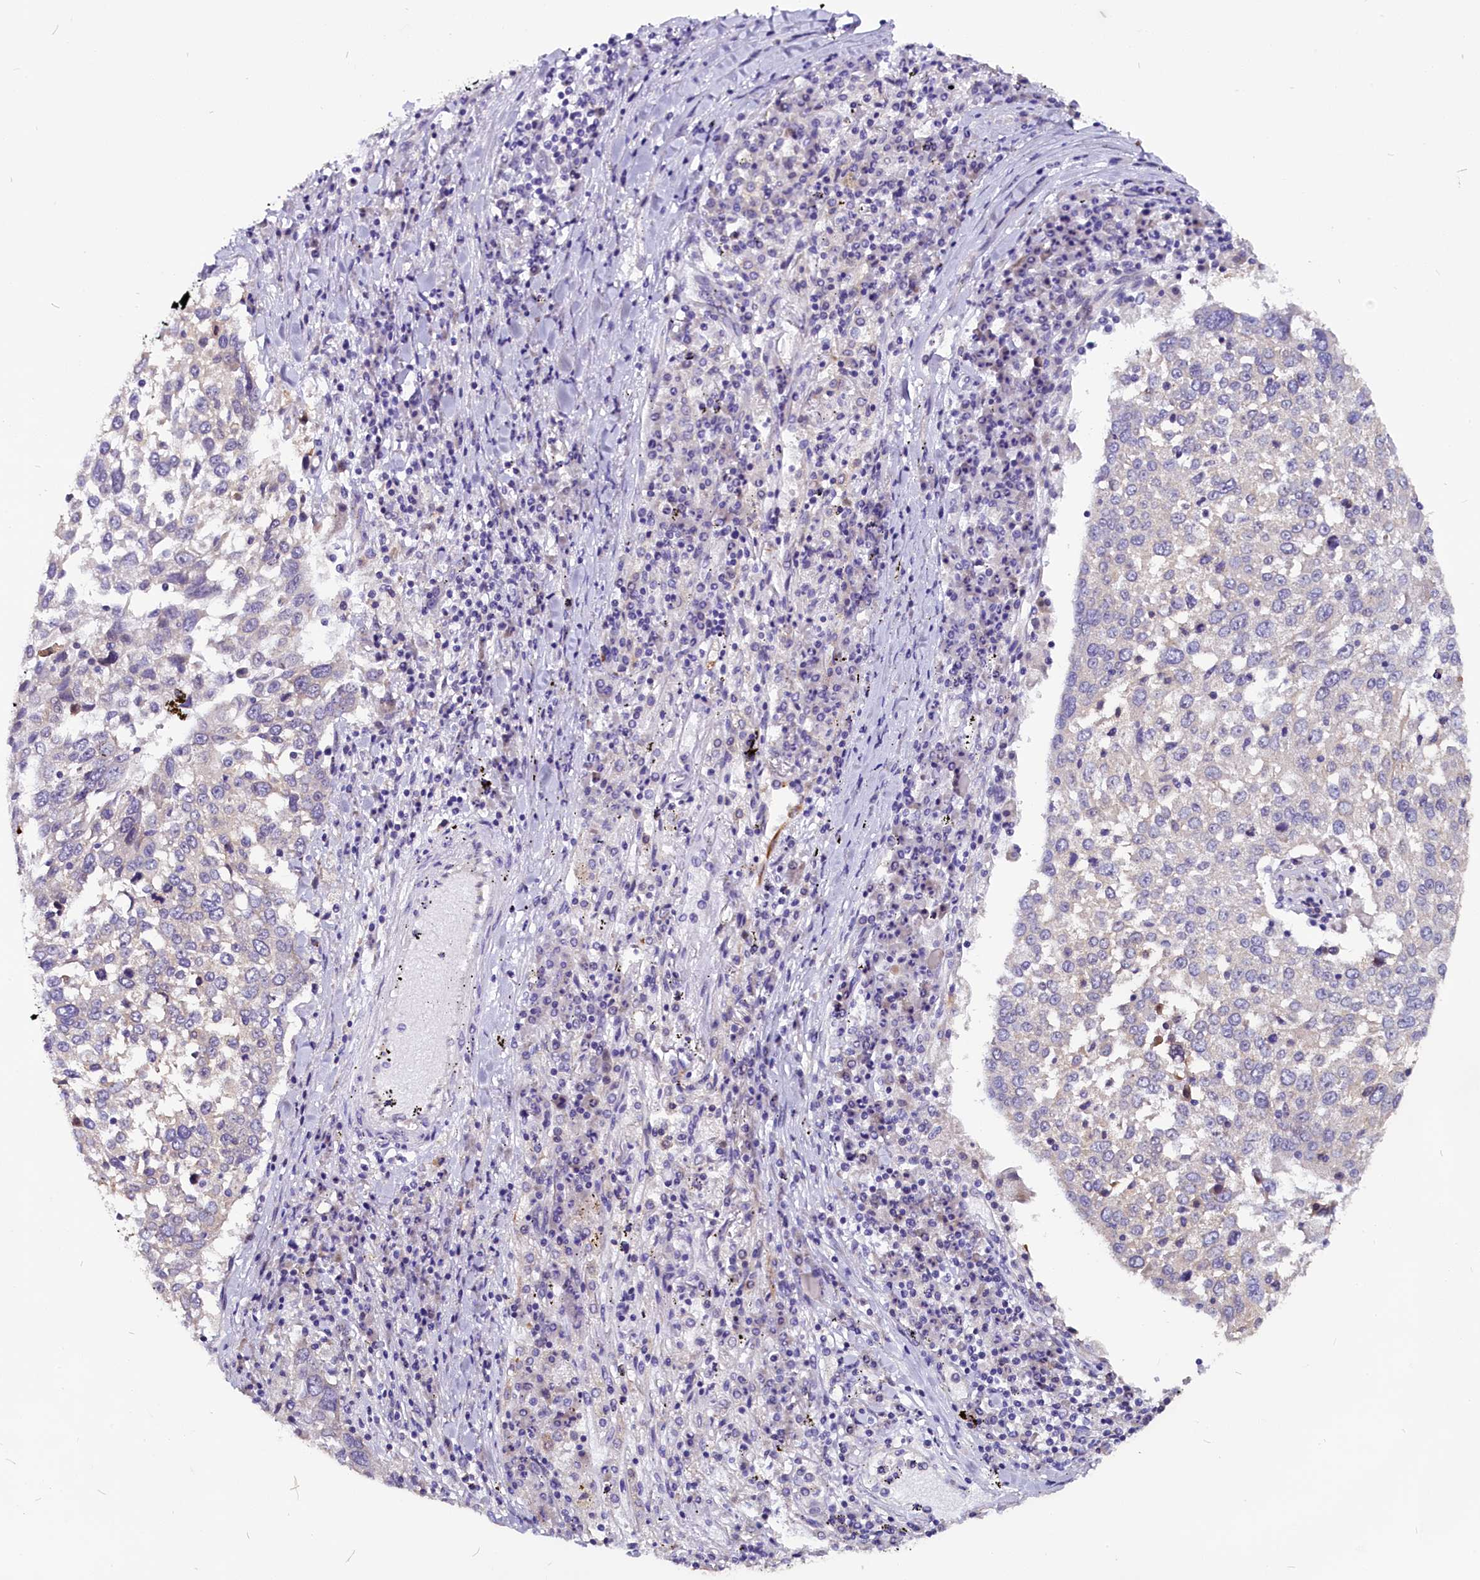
{"staining": {"intensity": "negative", "quantity": "none", "location": "none"}, "tissue": "lung cancer", "cell_type": "Tumor cells", "image_type": "cancer", "snomed": [{"axis": "morphology", "description": "Squamous cell carcinoma, NOS"}, {"axis": "topography", "description": "Lung"}], "caption": "High magnification brightfield microscopy of lung cancer (squamous cell carcinoma) stained with DAB (3,3'-diaminobenzidine) (brown) and counterstained with hematoxylin (blue): tumor cells show no significant staining.", "gene": "CEP170", "patient": {"sex": "male", "age": 65}}